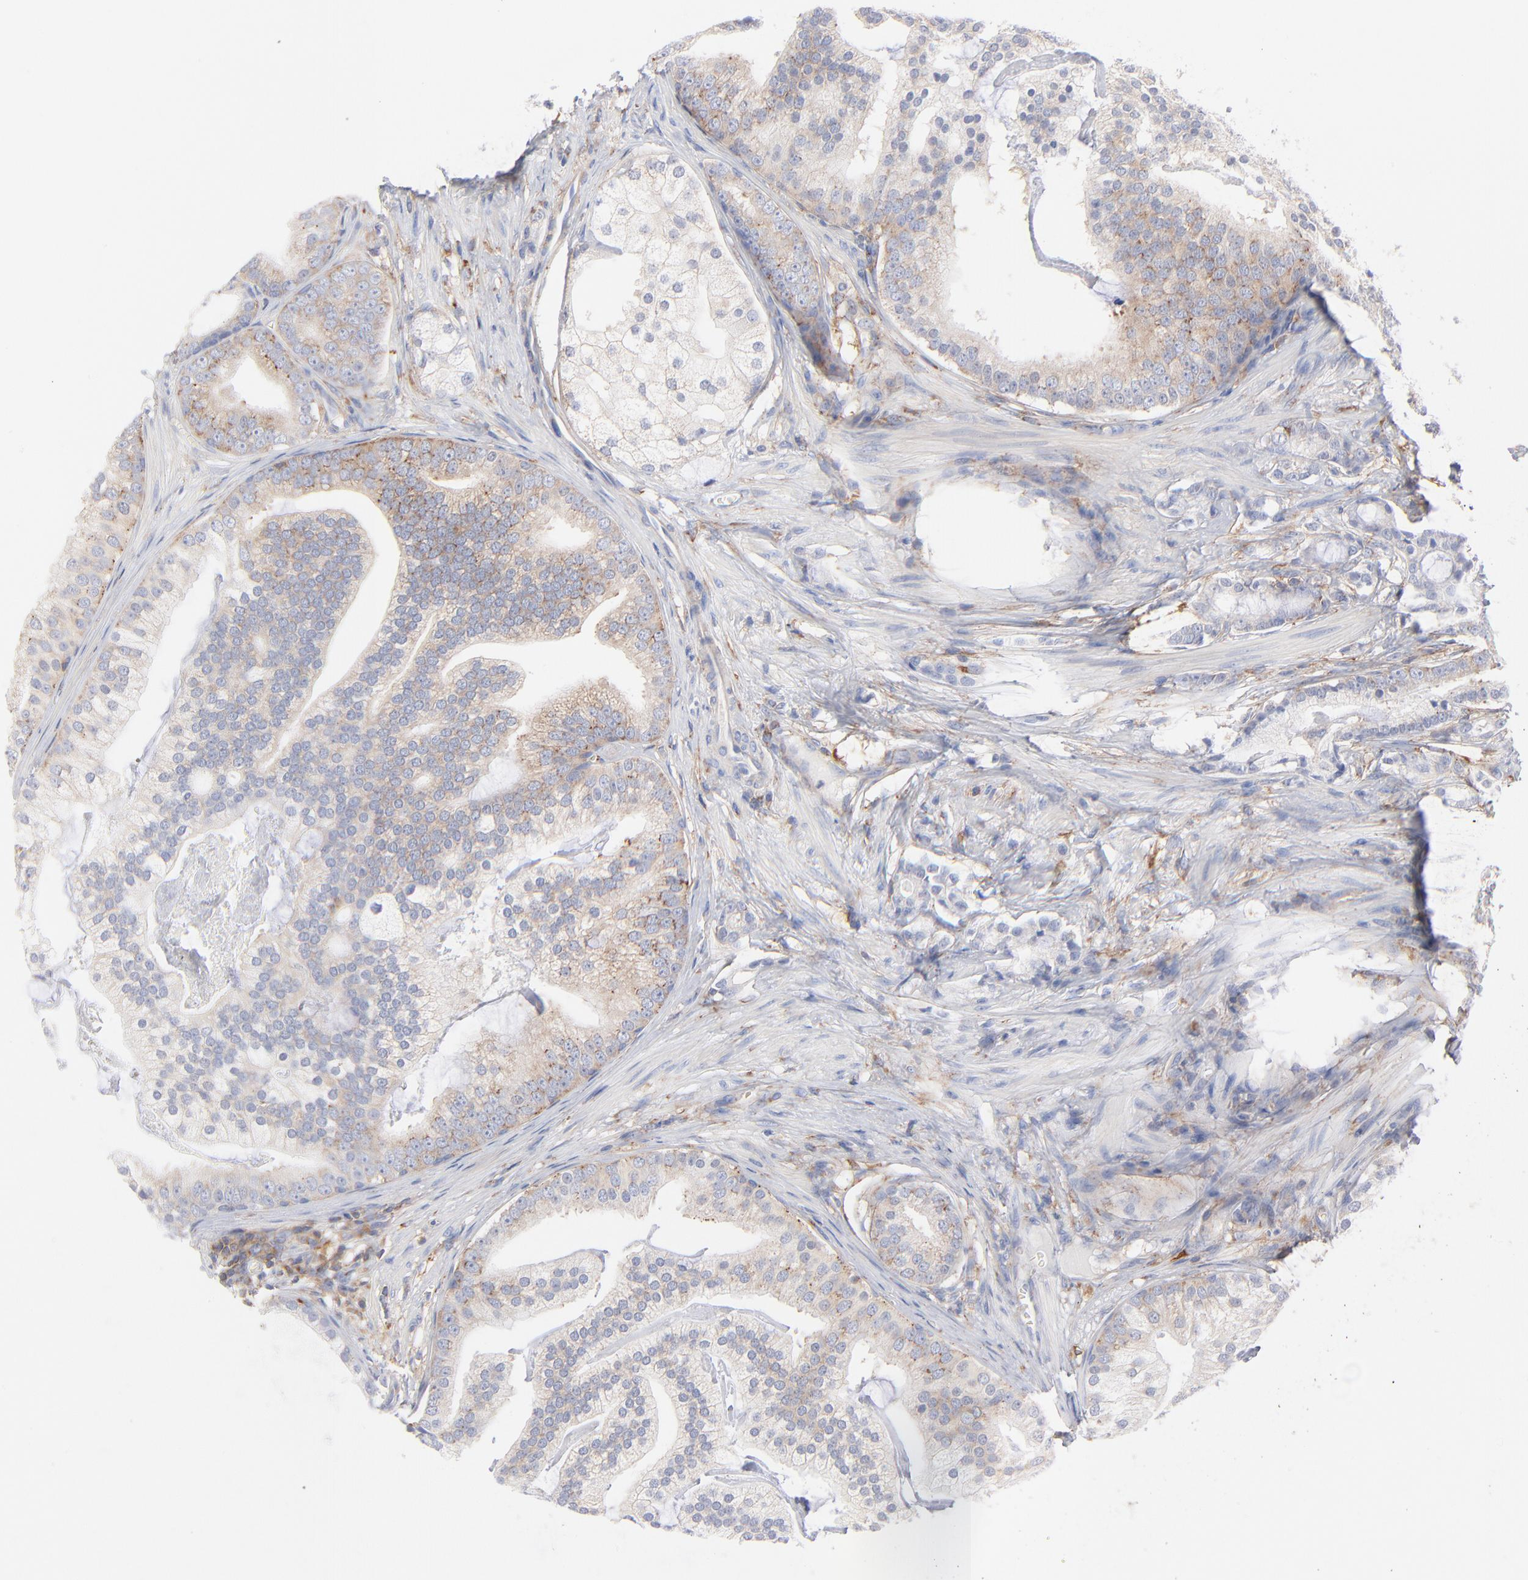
{"staining": {"intensity": "weak", "quantity": "<25%", "location": "cytoplasmic/membranous"}, "tissue": "prostate cancer", "cell_type": "Tumor cells", "image_type": "cancer", "snomed": [{"axis": "morphology", "description": "Adenocarcinoma, Low grade"}, {"axis": "topography", "description": "Prostate"}], "caption": "This is an immunohistochemistry micrograph of human prostate adenocarcinoma (low-grade). There is no staining in tumor cells.", "gene": "SEPTIN6", "patient": {"sex": "male", "age": 58}}